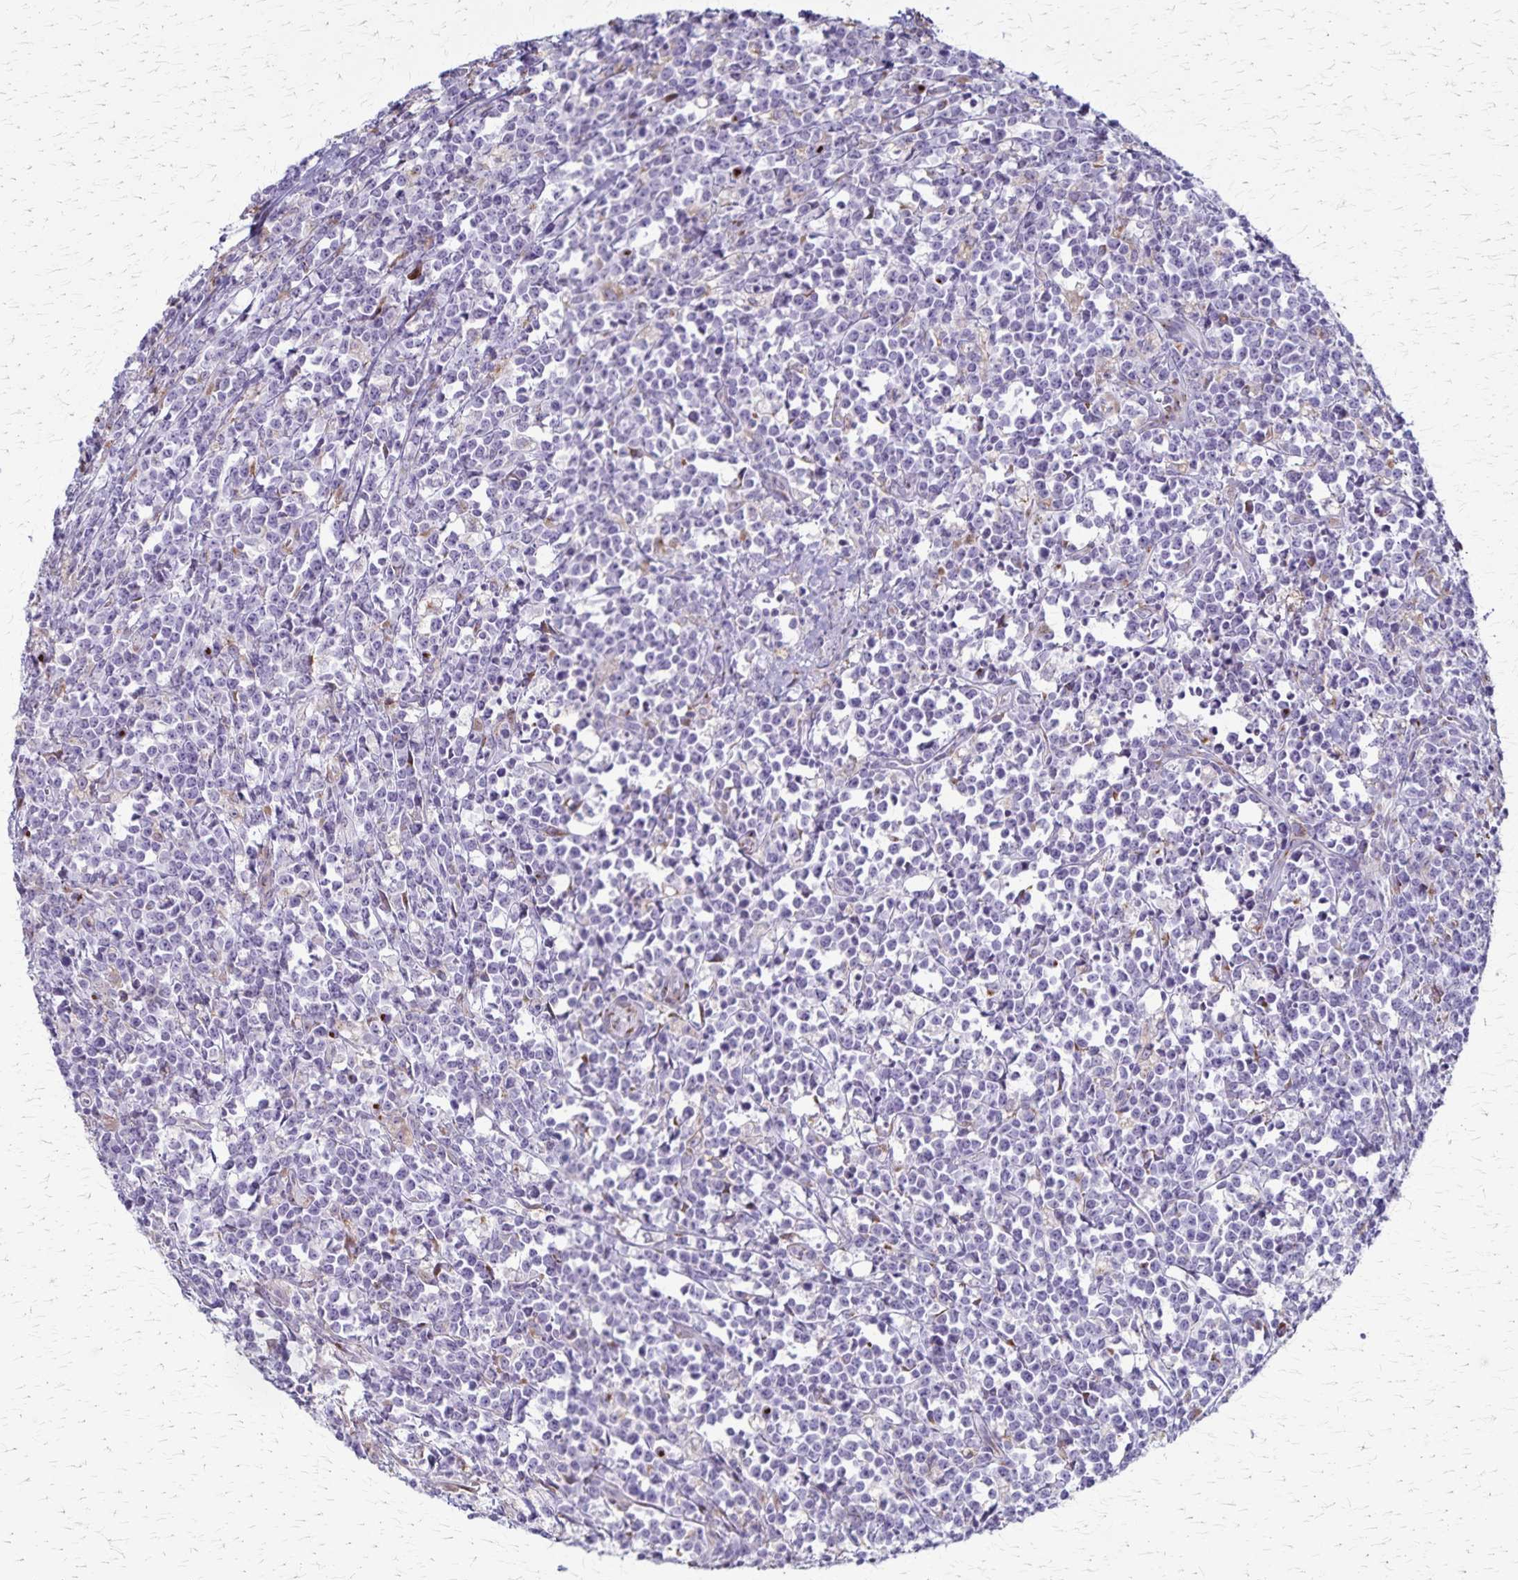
{"staining": {"intensity": "negative", "quantity": "none", "location": "none"}, "tissue": "lymphoma", "cell_type": "Tumor cells", "image_type": "cancer", "snomed": [{"axis": "morphology", "description": "Malignant lymphoma, non-Hodgkin's type, High grade"}, {"axis": "topography", "description": "Small intestine"}], "caption": "A micrograph of human high-grade malignant lymphoma, non-Hodgkin's type is negative for staining in tumor cells.", "gene": "MCFD2", "patient": {"sex": "female", "age": 56}}